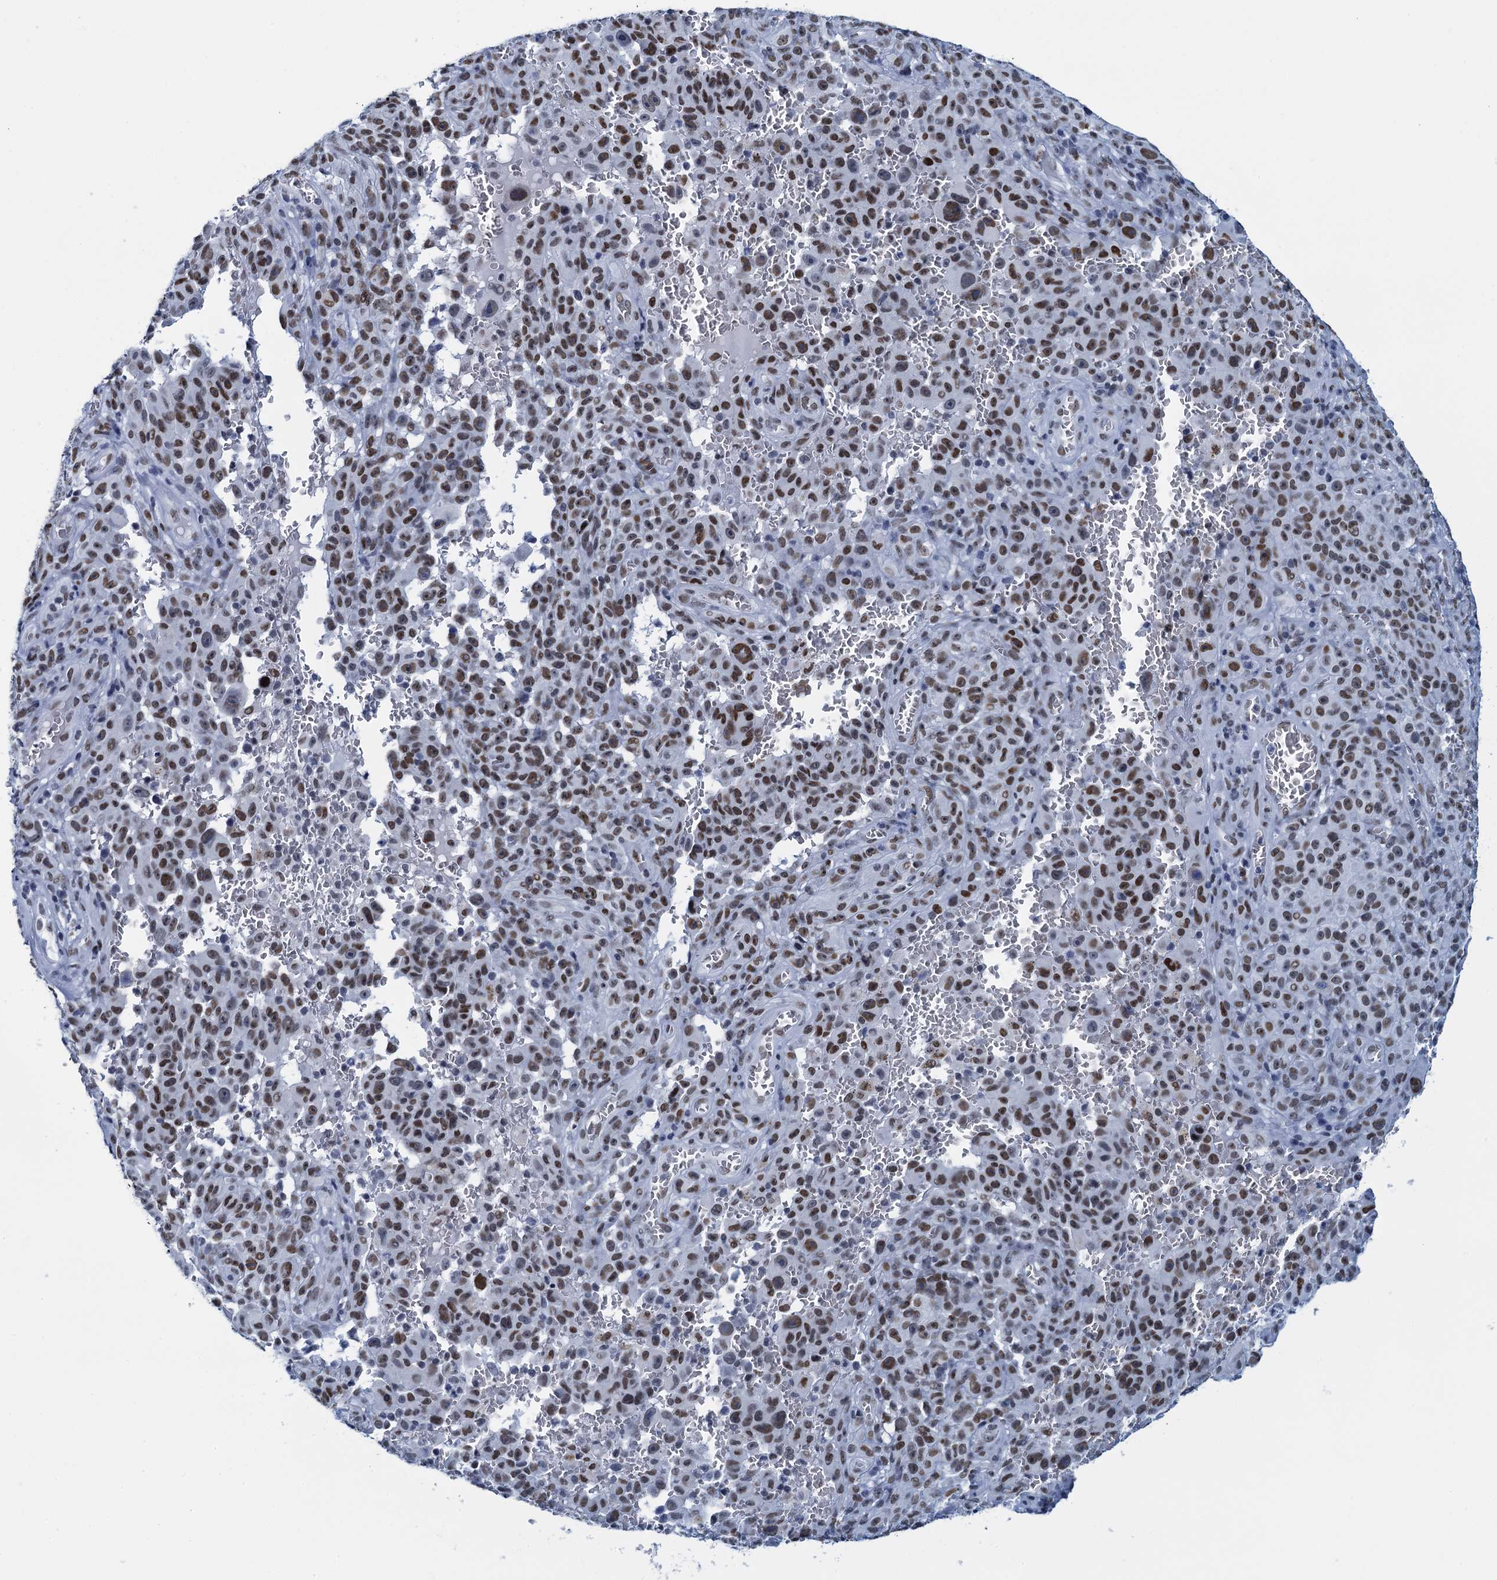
{"staining": {"intensity": "moderate", "quantity": ">75%", "location": "nuclear"}, "tissue": "melanoma", "cell_type": "Tumor cells", "image_type": "cancer", "snomed": [{"axis": "morphology", "description": "Malignant melanoma, NOS"}, {"axis": "topography", "description": "Skin"}], "caption": "Approximately >75% of tumor cells in melanoma demonstrate moderate nuclear protein staining as visualized by brown immunohistochemical staining.", "gene": "HNRNPUL2", "patient": {"sex": "female", "age": 82}}